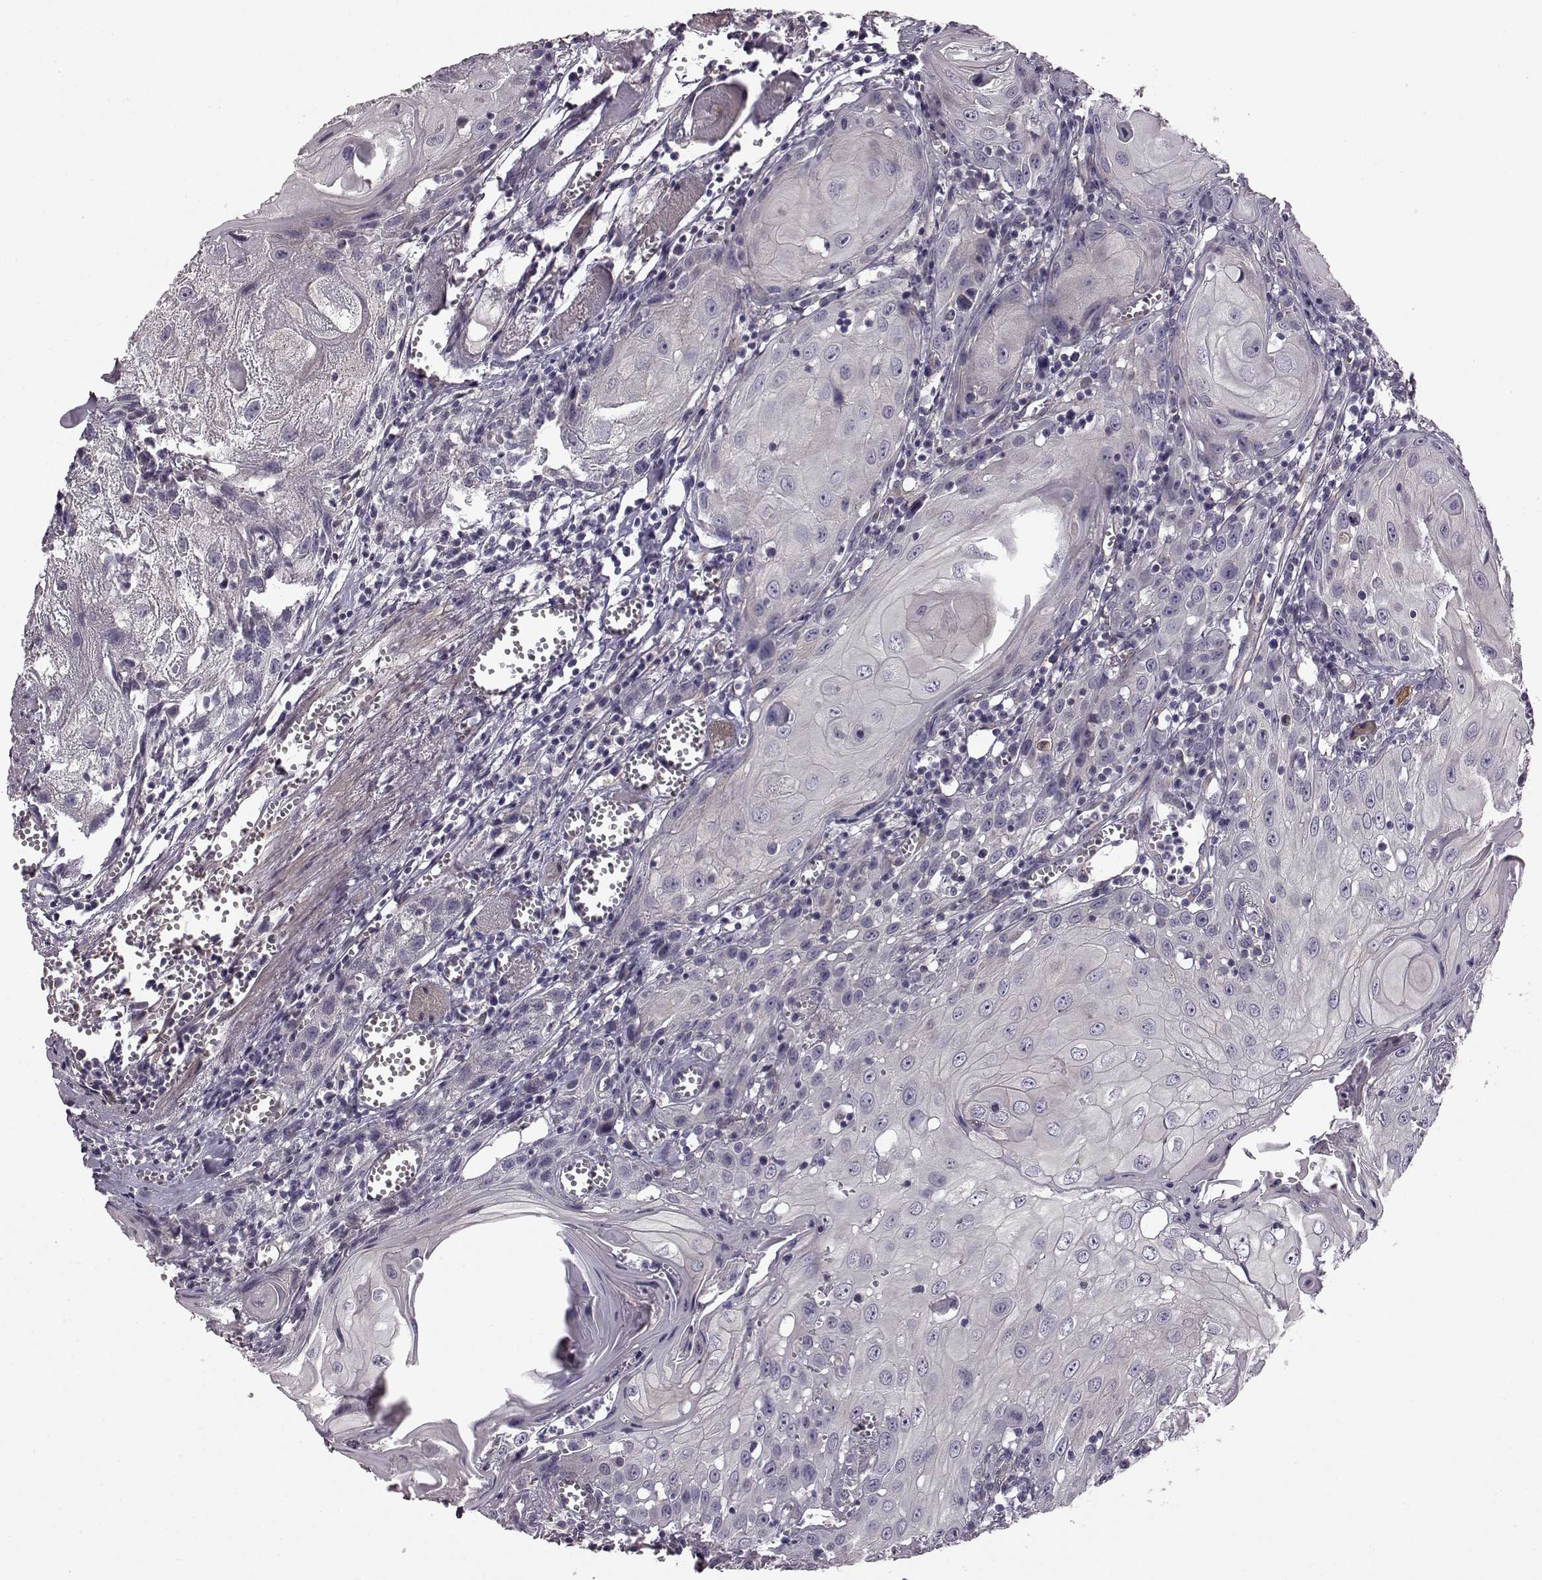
{"staining": {"intensity": "negative", "quantity": "none", "location": "none"}, "tissue": "head and neck cancer", "cell_type": "Tumor cells", "image_type": "cancer", "snomed": [{"axis": "morphology", "description": "Squamous cell carcinoma, NOS"}, {"axis": "topography", "description": "Head-Neck"}], "caption": "Head and neck cancer (squamous cell carcinoma) stained for a protein using IHC shows no positivity tumor cells.", "gene": "GRK1", "patient": {"sex": "female", "age": 80}}